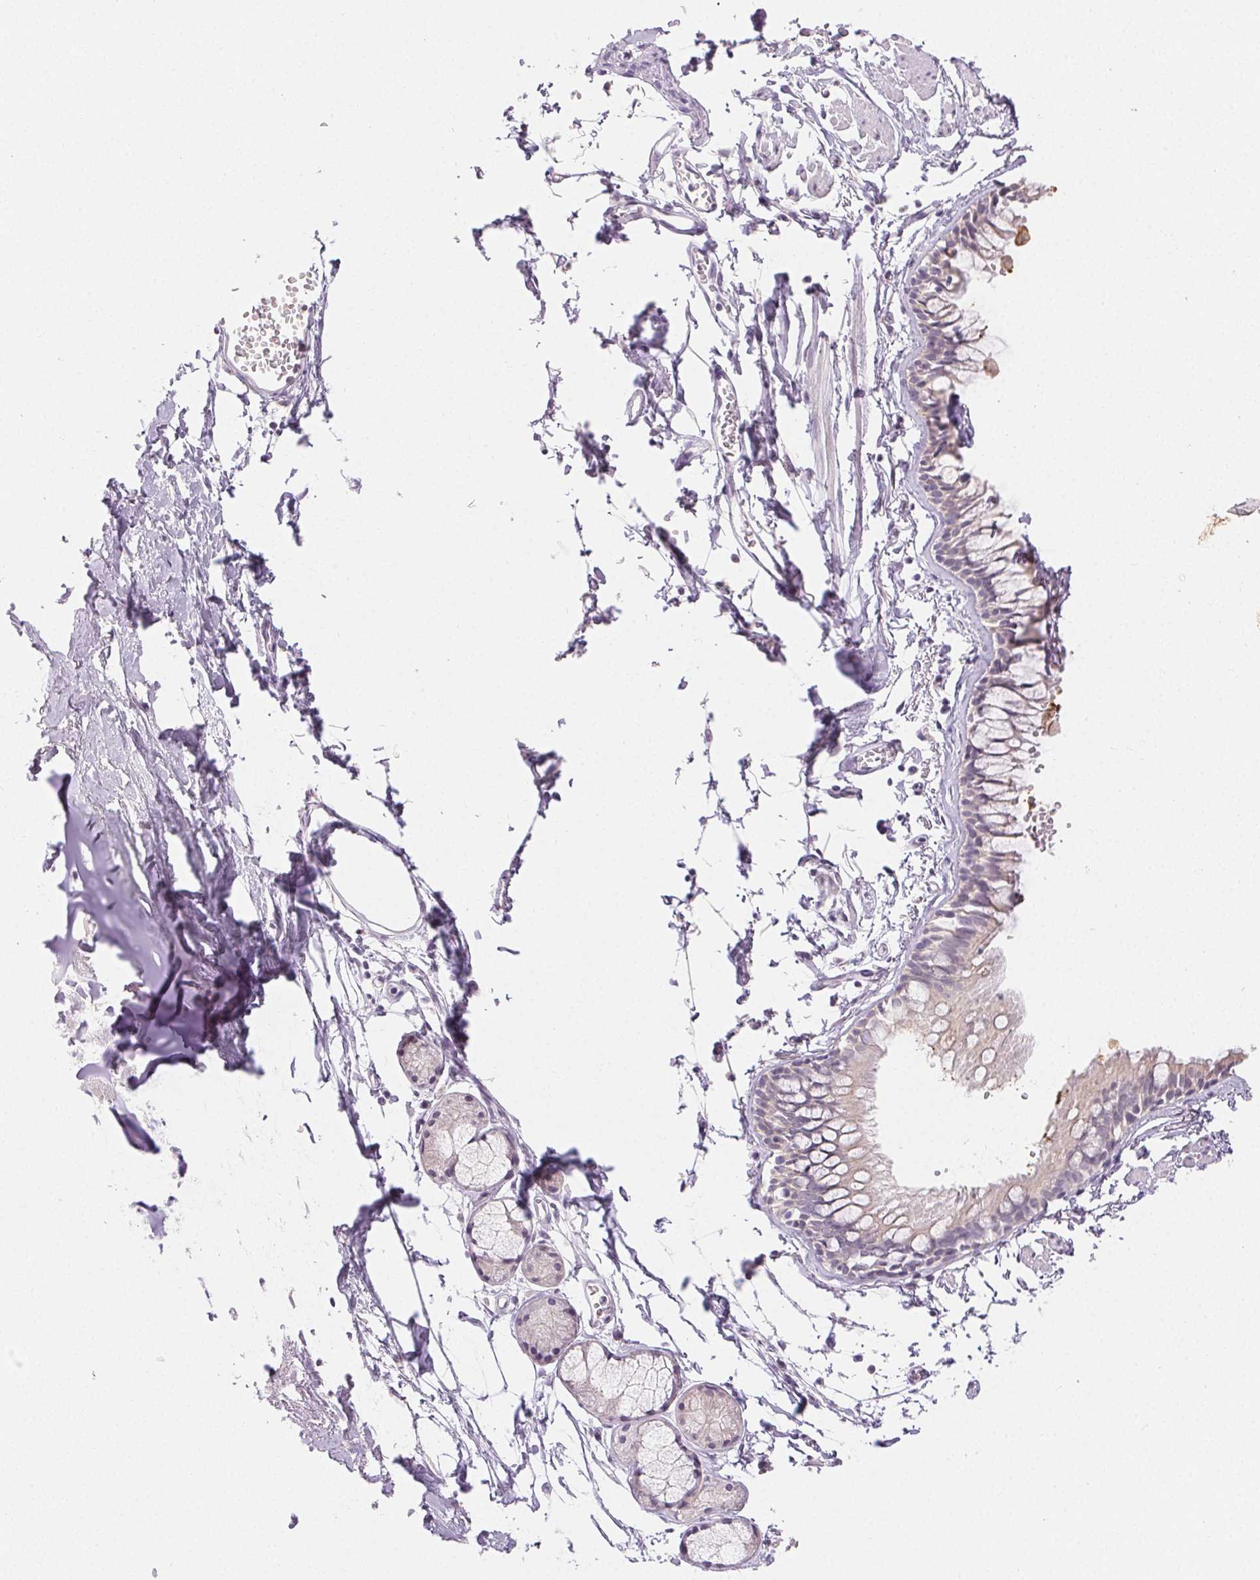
{"staining": {"intensity": "negative", "quantity": "none", "location": "none"}, "tissue": "bronchus", "cell_type": "Respiratory epithelial cells", "image_type": "normal", "snomed": [{"axis": "morphology", "description": "Normal tissue, NOS"}, {"axis": "topography", "description": "Cartilage tissue"}, {"axis": "topography", "description": "Bronchus"}], "caption": "Immunohistochemistry of benign human bronchus exhibits no positivity in respiratory epithelial cells. The staining is performed using DAB (3,3'-diaminobenzidine) brown chromogen with nuclei counter-stained in using hematoxylin.", "gene": "SFTPD", "patient": {"sex": "female", "age": 59}}